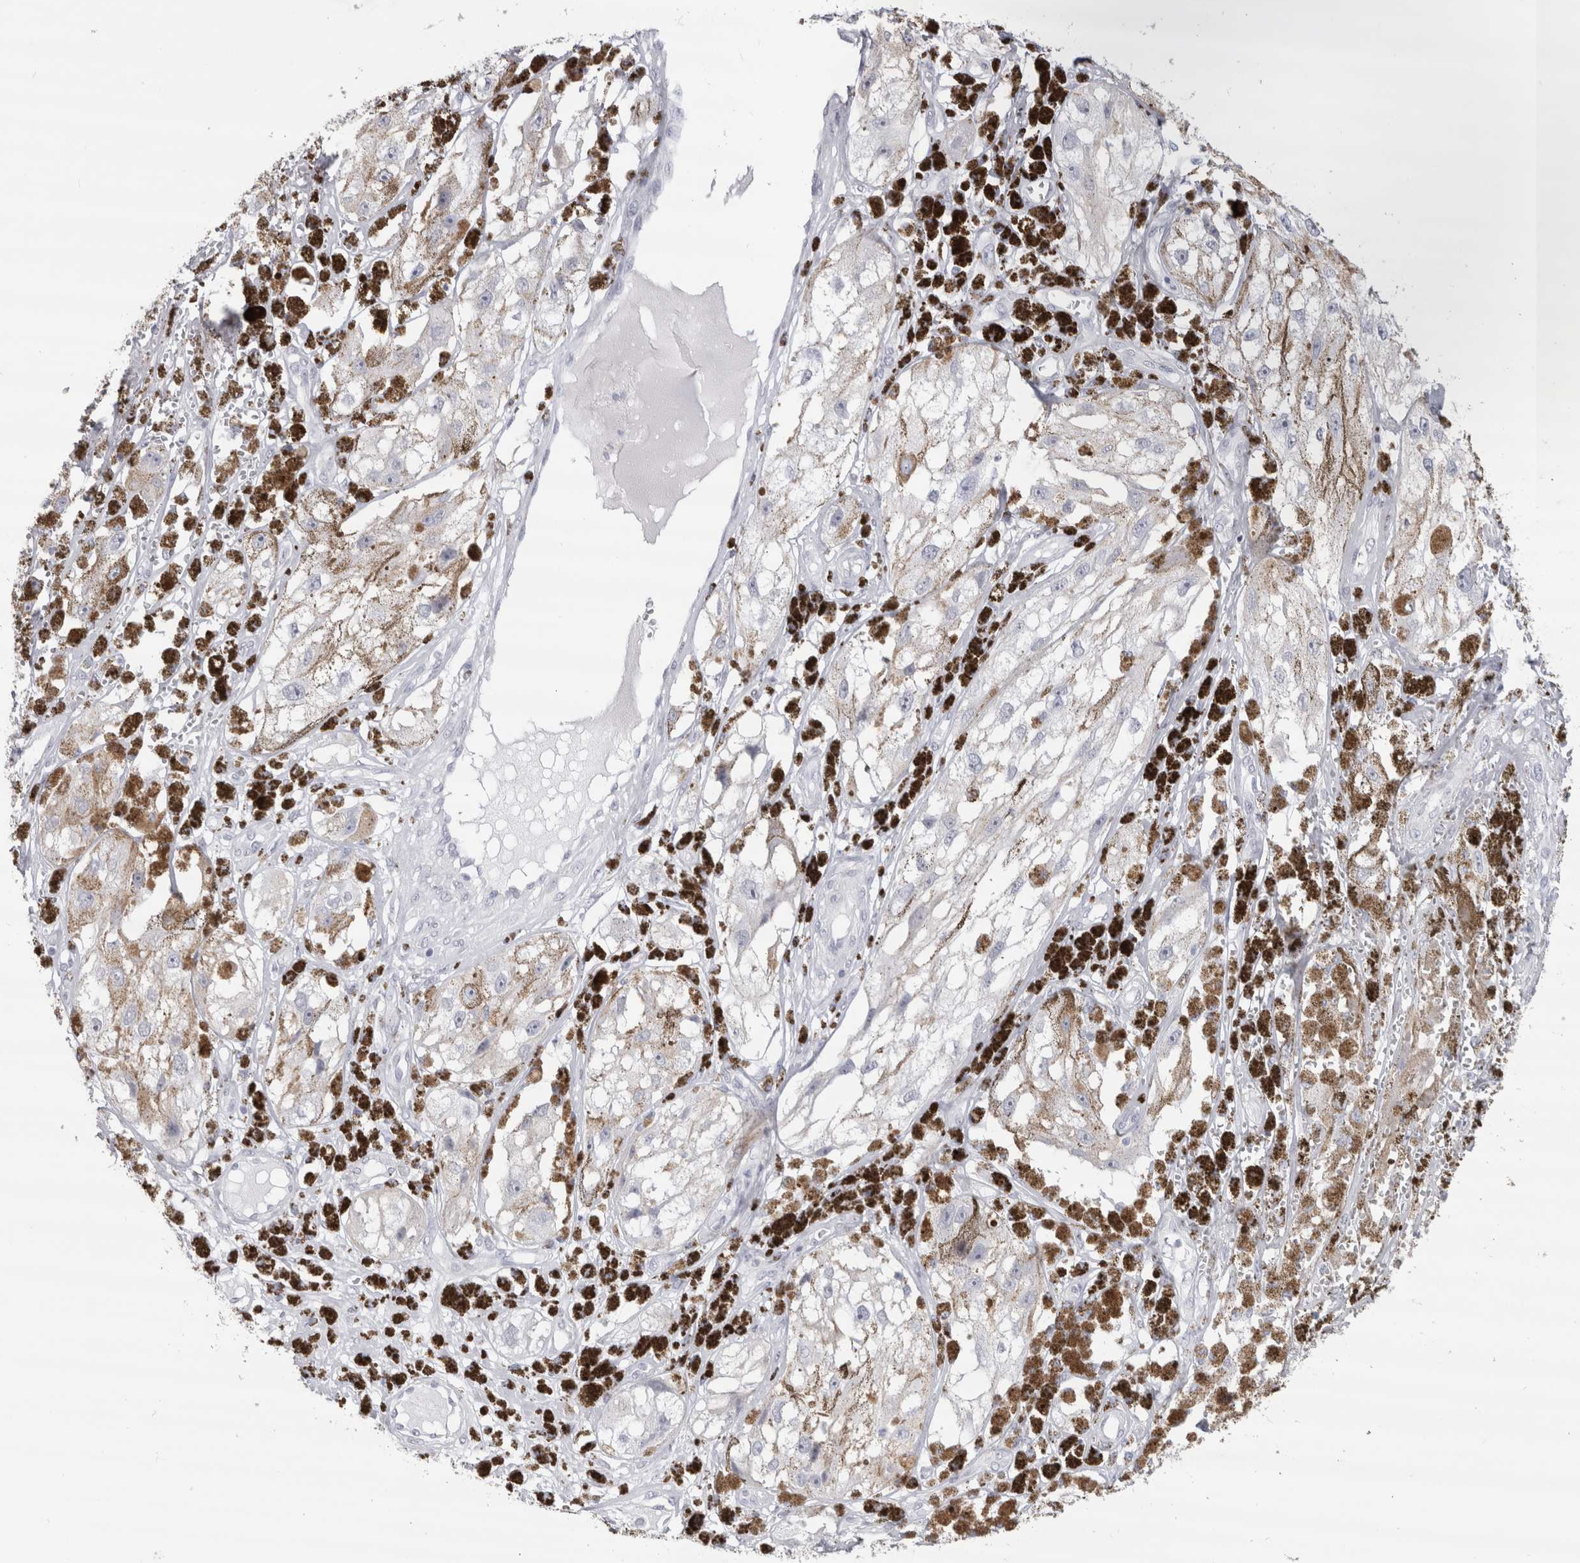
{"staining": {"intensity": "negative", "quantity": "none", "location": "none"}, "tissue": "melanoma", "cell_type": "Tumor cells", "image_type": "cancer", "snomed": [{"axis": "morphology", "description": "Malignant melanoma, NOS"}, {"axis": "topography", "description": "Skin"}], "caption": "Tumor cells are negative for protein expression in human malignant melanoma.", "gene": "CDH17", "patient": {"sex": "male", "age": 88}}